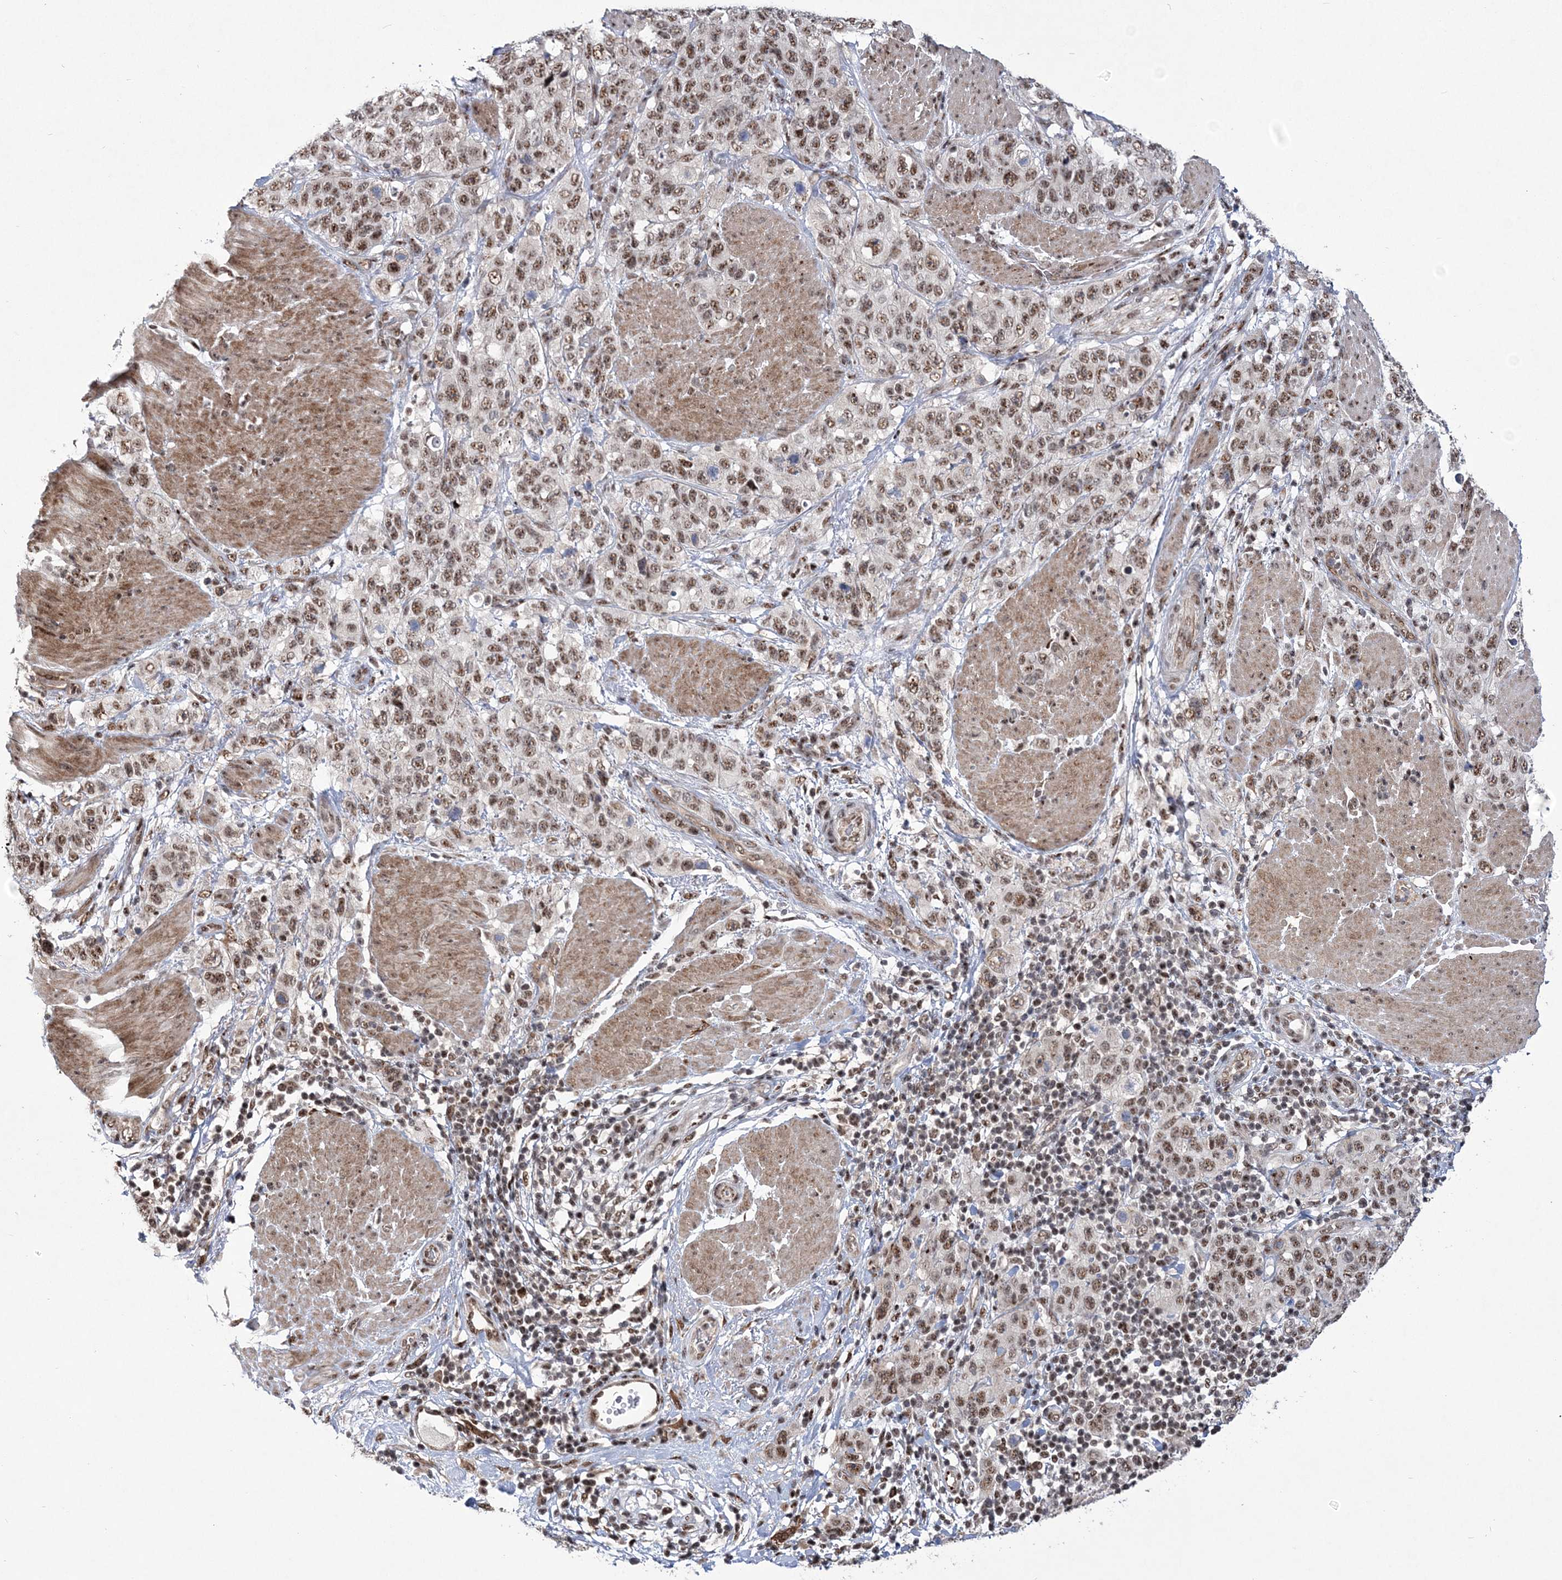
{"staining": {"intensity": "moderate", "quantity": ">75%", "location": "nuclear"}, "tissue": "stomach cancer", "cell_type": "Tumor cells", "image_type": "cancer", "snomed": [{"axis": "morphology", "description": "Adenocarcinoma, NOS"}, {"axis": "topography", "description": "Stomach"}], "caption": "Immunohistochemistry image of stomach cancer stained for a protein (brown), which reveals medium levels of moderate nuclear positivity in approximately >75% of tumor cells.", "gene": "TATDN2", "patient": {"sex": "male", "age": 48}}